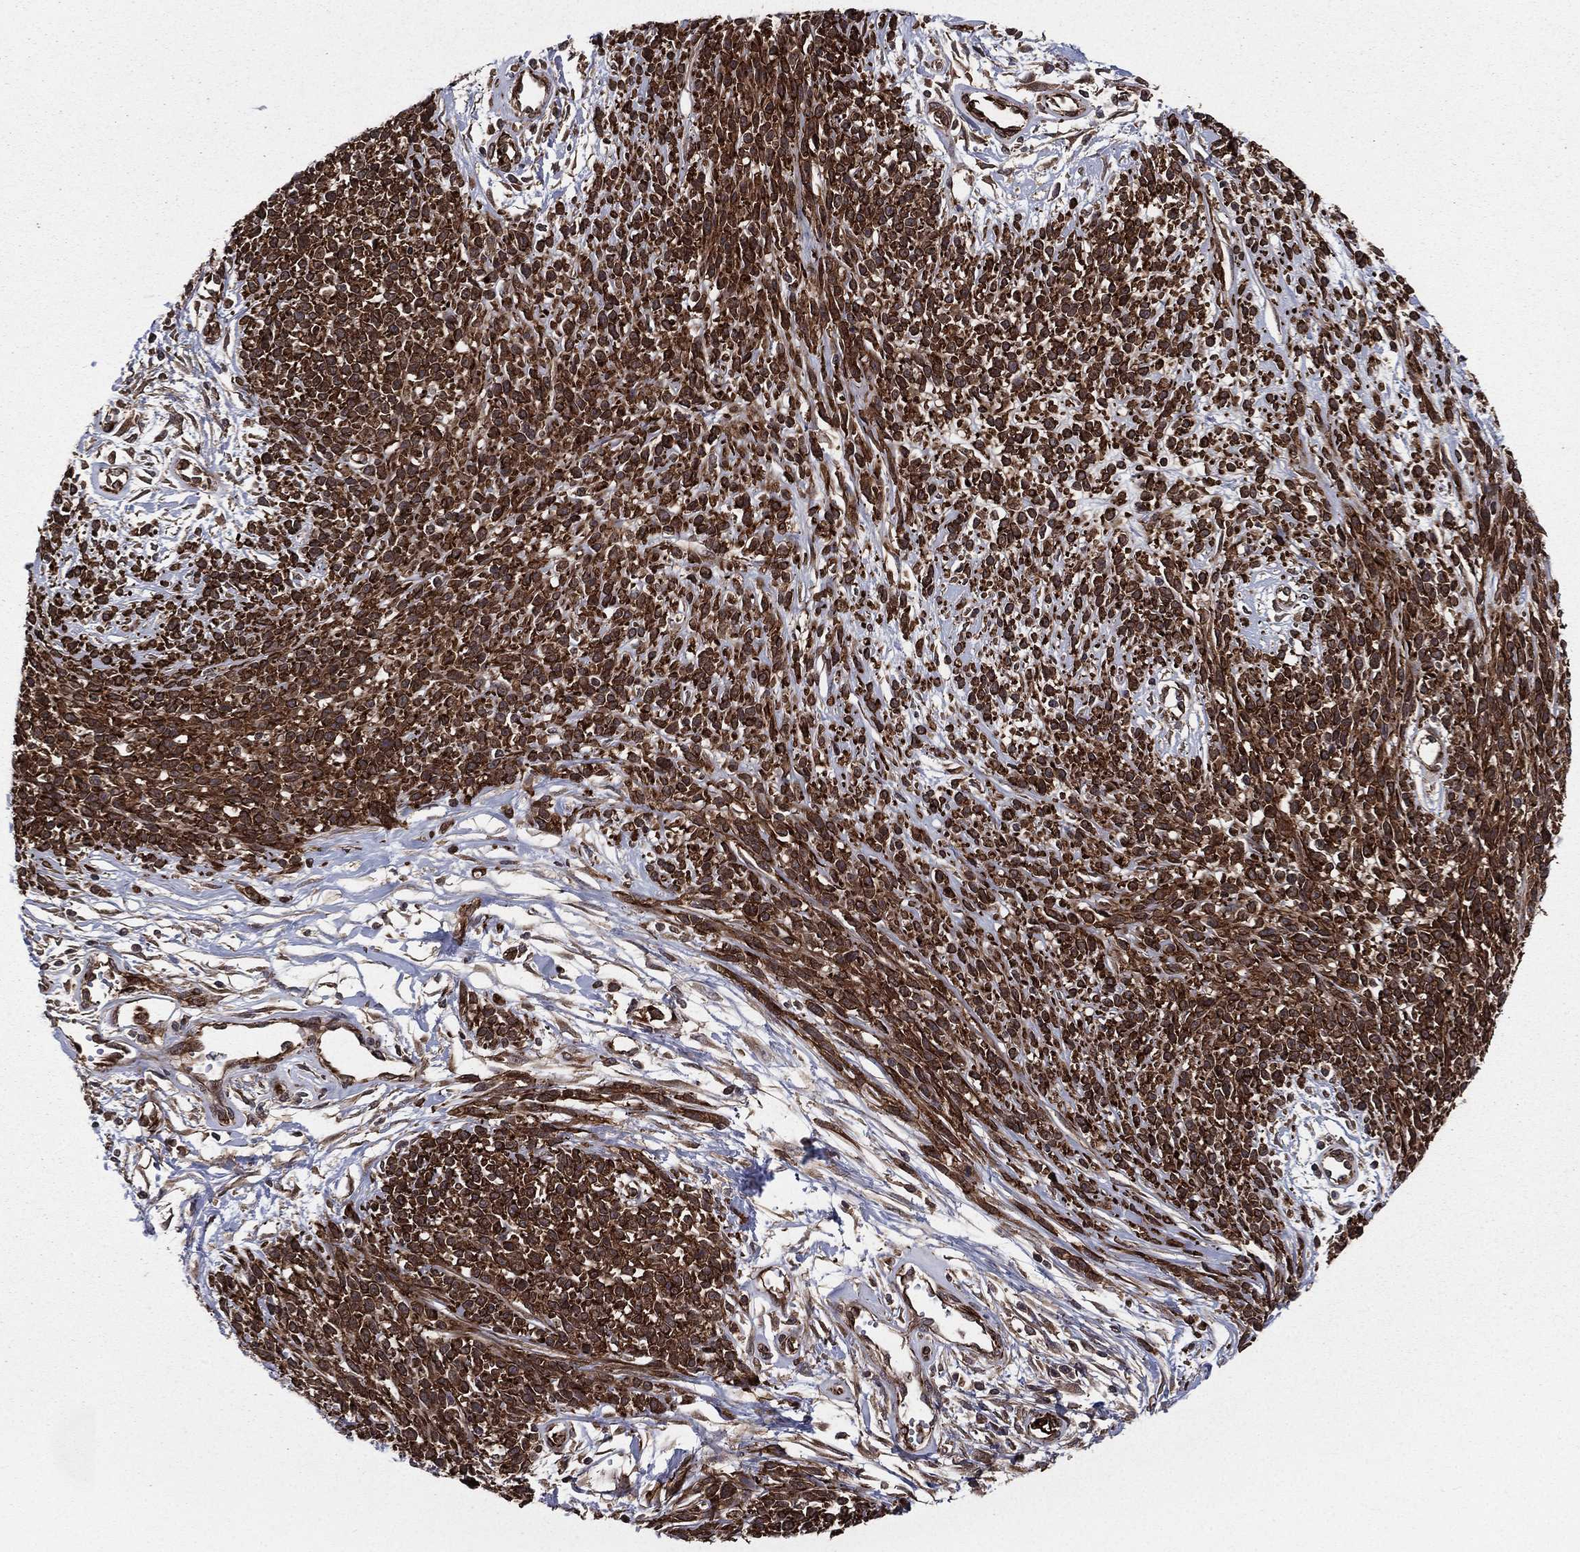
{"staining": {"intensity": "strong", "quantity": ">75%", "location": "cytoplasmic/membranous"}, "tissue": "melanoma", "cell_type": "Tumor cells", "image_type": "cancer", "snomed": [{"axis": "morphology", "description": "Malignant melanoma, NOS"}, {"axis": "topography", "description": "Skin"}, {"axis": "topography", "description": "Skin of trunk"}], "caption": "High-magnification brightfield microscopy of malignant melanoma stained with DAB (brown) and counterstained with hematoxylin (blue). tumor cells exhibit strong cytoplasmic/membranous staining is appreciated in about>75% of cells.", "gene": "CERT1", "patient": {"sex": "male", "age": 74}}